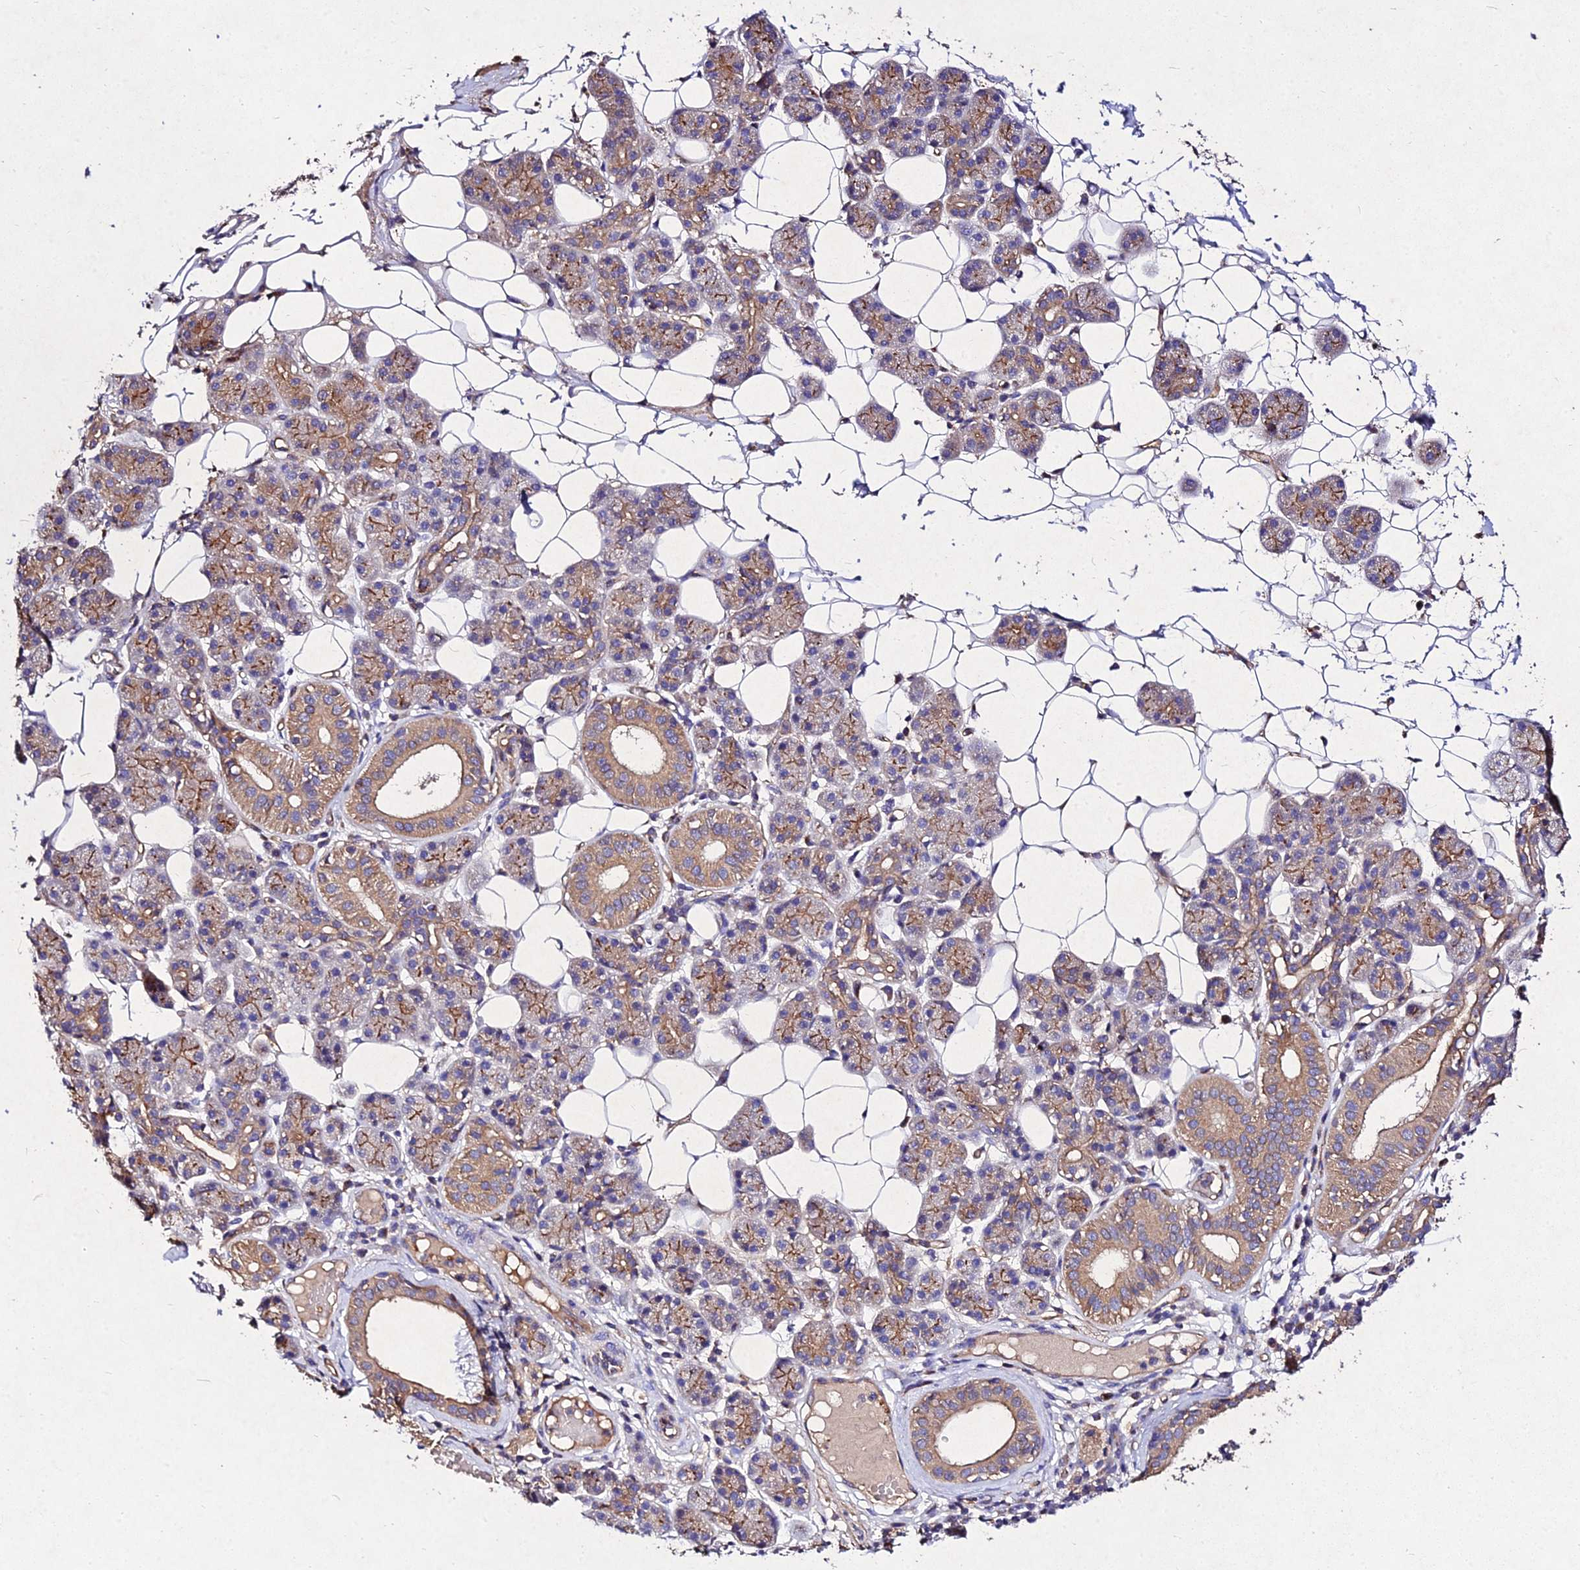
{"staining": {"intensity": "moderate", "quantity": "25%-75%", "location": "cytoplasmic/membranous"}, "tissue": "salivary gland", "cell_type": "Glandular cells", "image_type": "normal", "snomed": [{"axis": "morphology", "description": "Normal tissue, NOS"}, {"axis": "topography", "description": "Salivary gland"}], "caption": "Immunohistochemistry (IHC) photomicrograph of normal salivary gland stained for a protein (brown), which reveals medium levels of moderate cytoplasmic/membranous expression in about 25%-75% of glandular cells.", "gene": "AP3M1", "patient": {"sex": "female", "age": 33}}